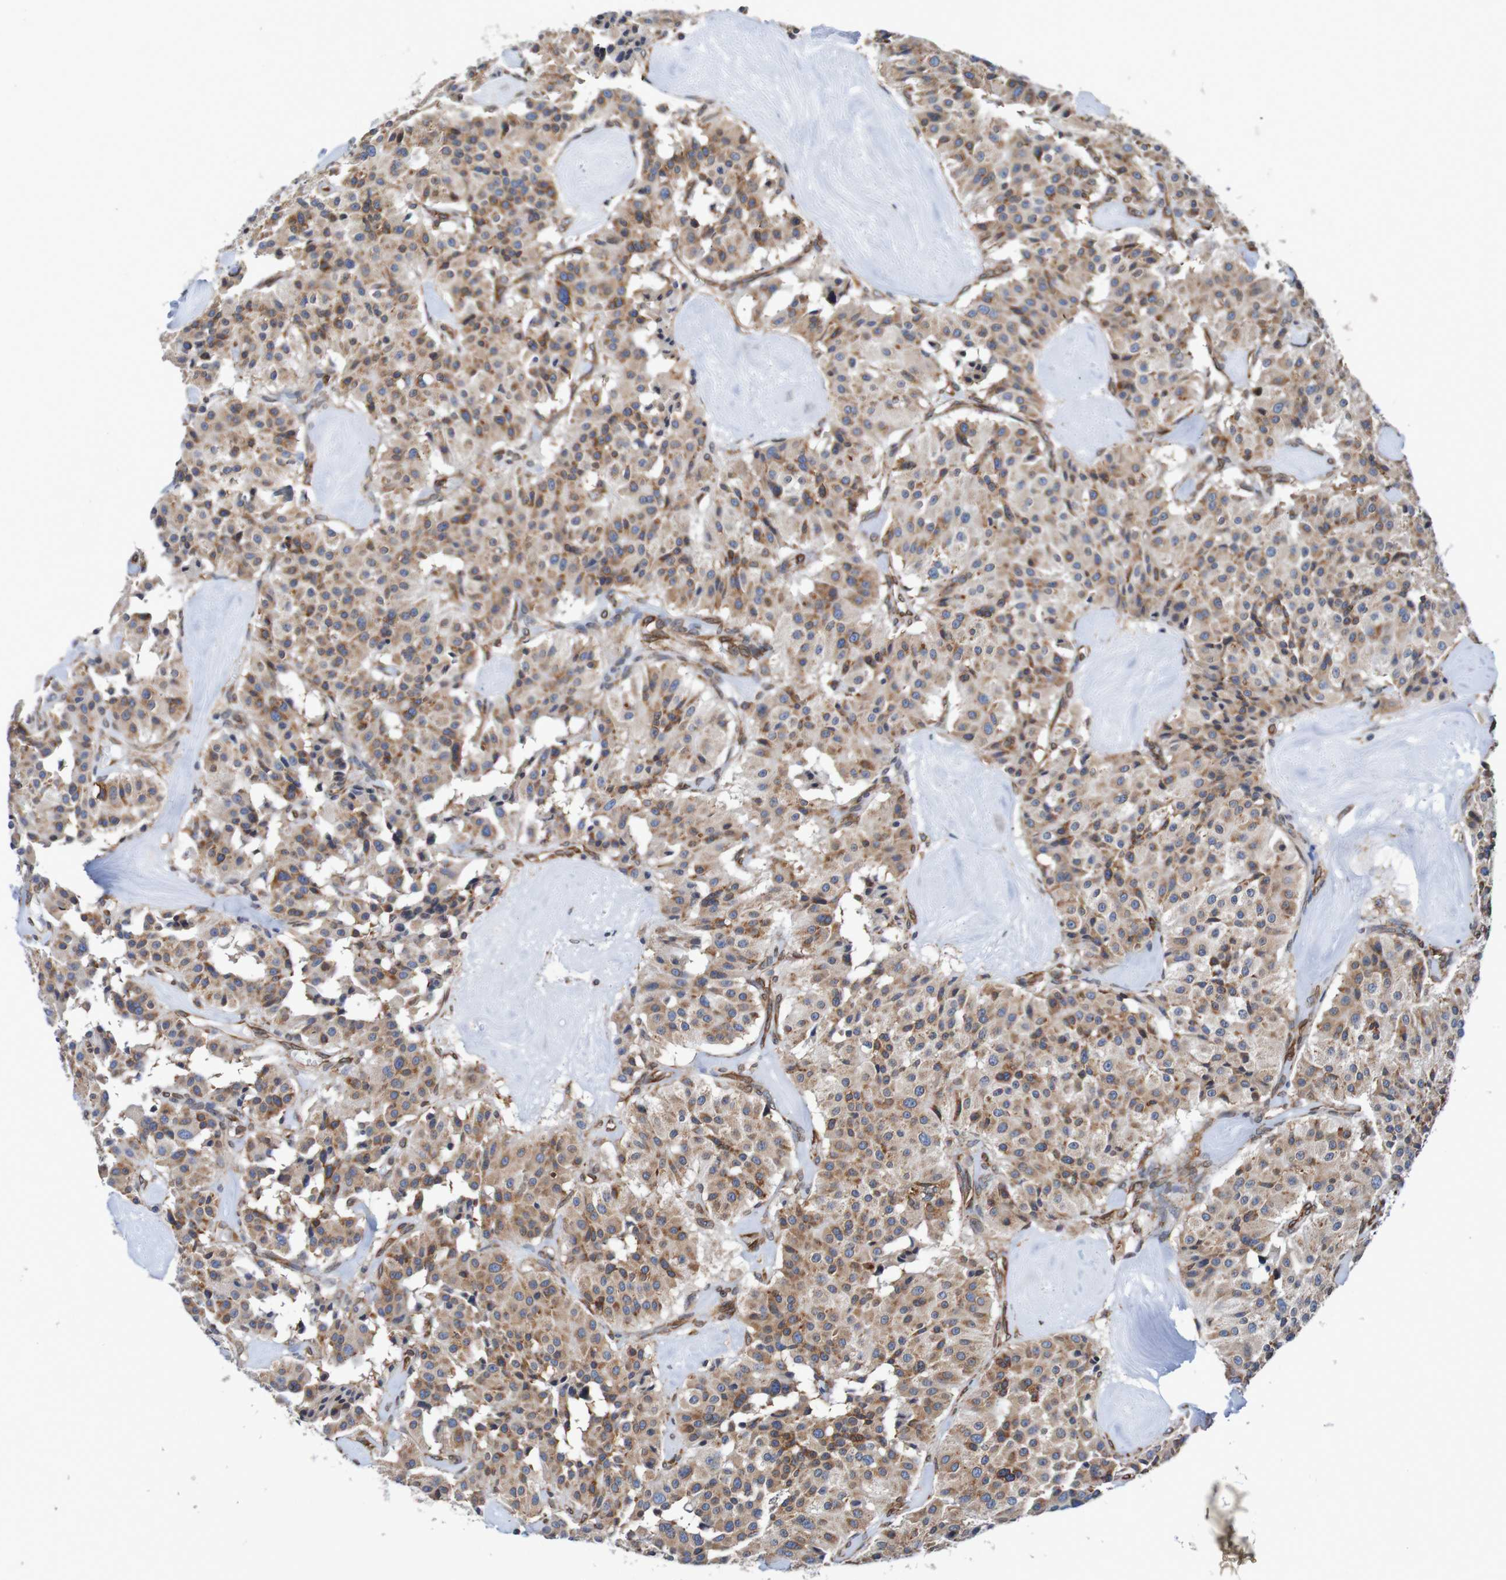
{"staining": {"intensity": "moderate", "quantity": ">75%", "location": "cytoplasmic/membranous"}, "tissue": "carcinoid", "cell_type": "Tumor cells", "image_type": "cancer", "snomed": [{"axis": "morphology", "description": "Carcinoid, malignant, NOS"}, {"axis": "topography", "description": "Lung"}], "caption": "High-magnification brightfield microscopy of carcinoid stained with DAB (3,3'-diaminobenzidine) (brown) and counterstained with hematoxylin (blue). tumor cells exhibit moderate cytoplasmic/membranous expression is identified in approximately>75% of cells.", "gene": "TMEM109", "patient": {"sex": "male", "age": 30}}